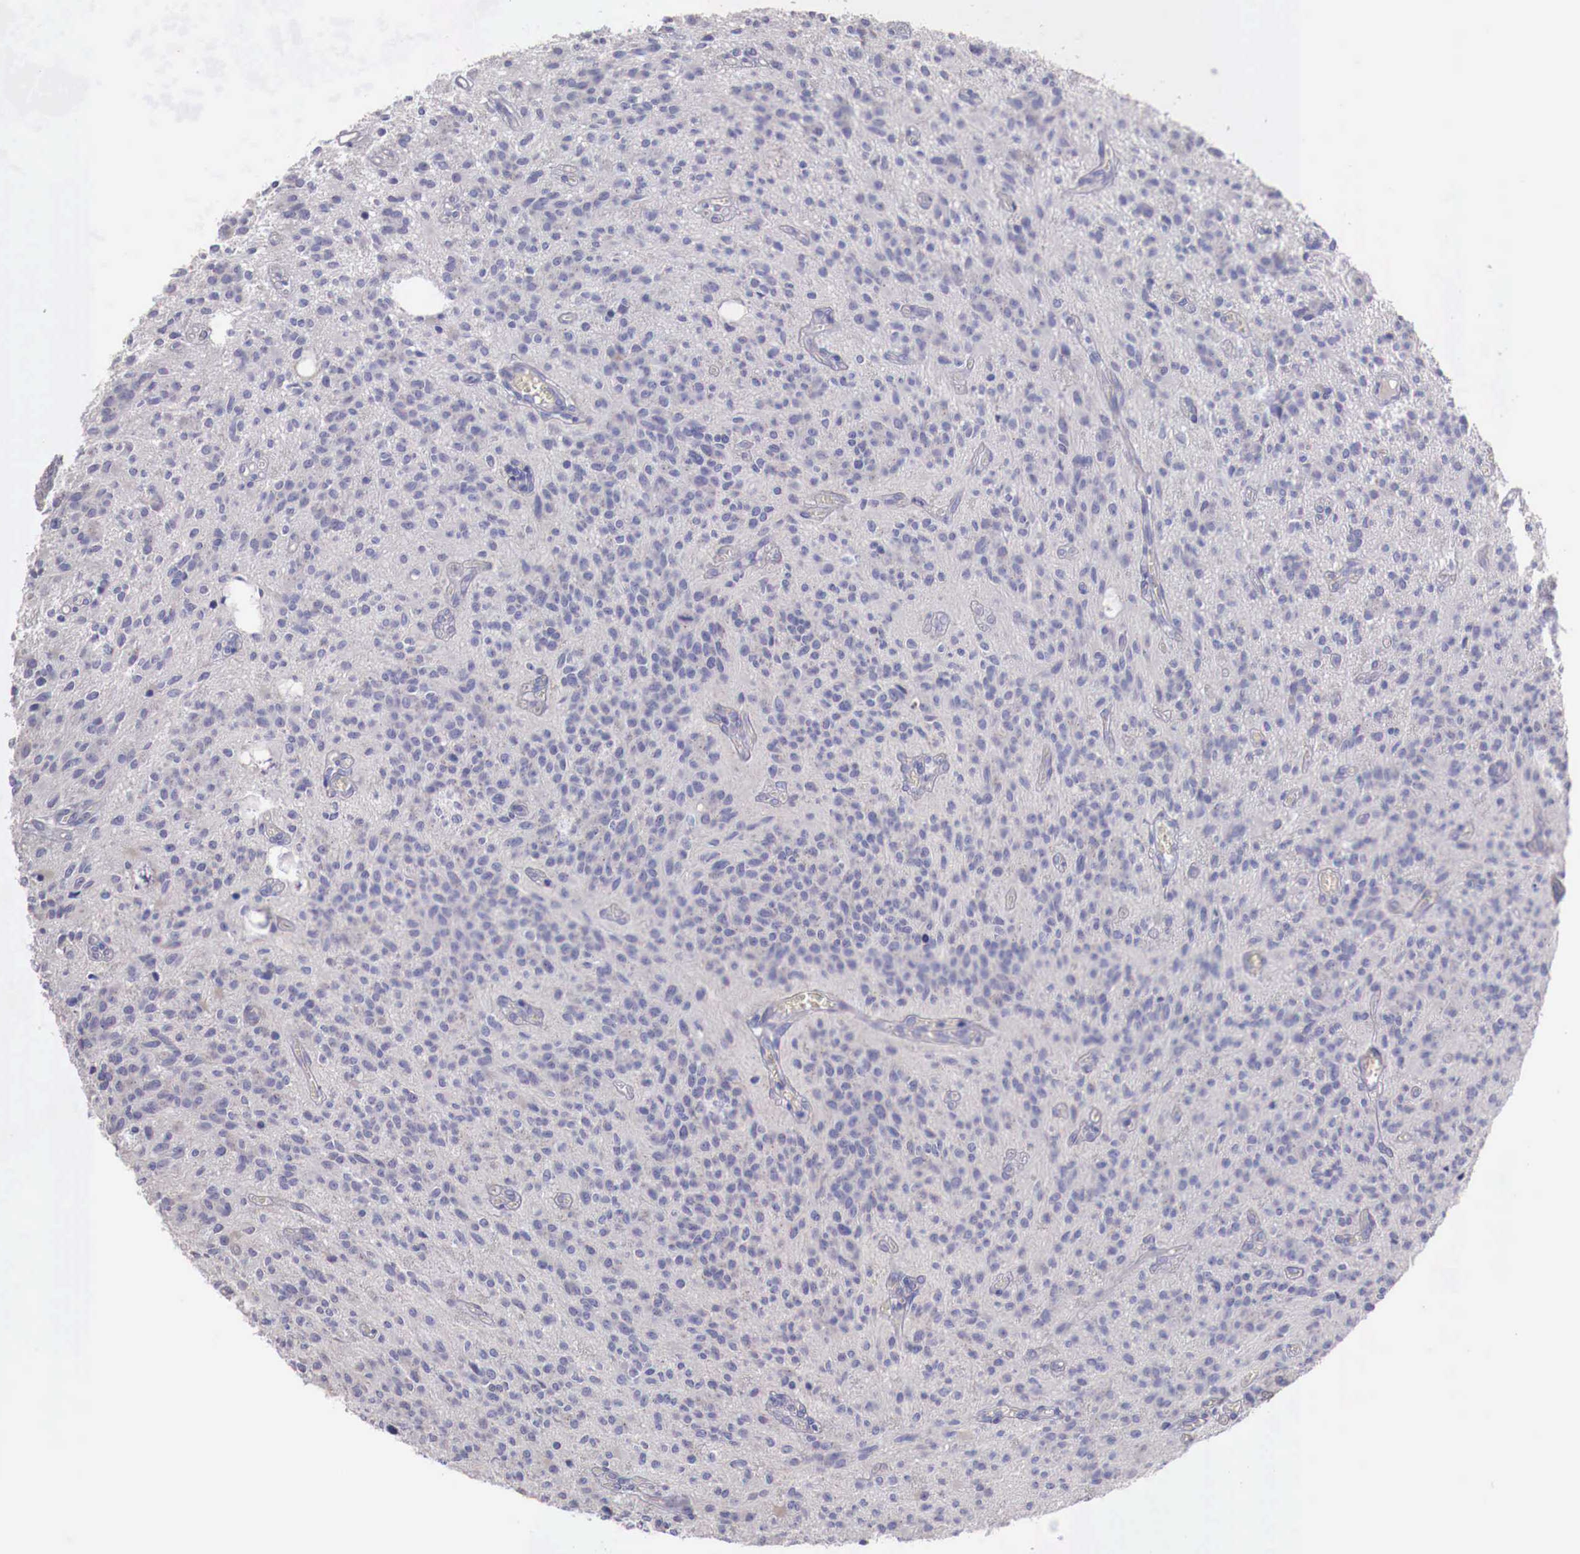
{"staining": {"intensity": "negative", "quantity": "none", "location": "none"}, "tissue": "glioma", "cell_type": "Tumor cells", "image_type": "cancer", "snomed": [{"axis": "morphology", "description": "Glioma, malignant, Low grade"}, {"axis": "topography", "description": "Brain"}], "caption": "A histopathology image of human malignant low-grade glioma is negative for staining in tumor cells.", "gene": "PITPNA", "patient": {"sex": "female", "age": 15}}